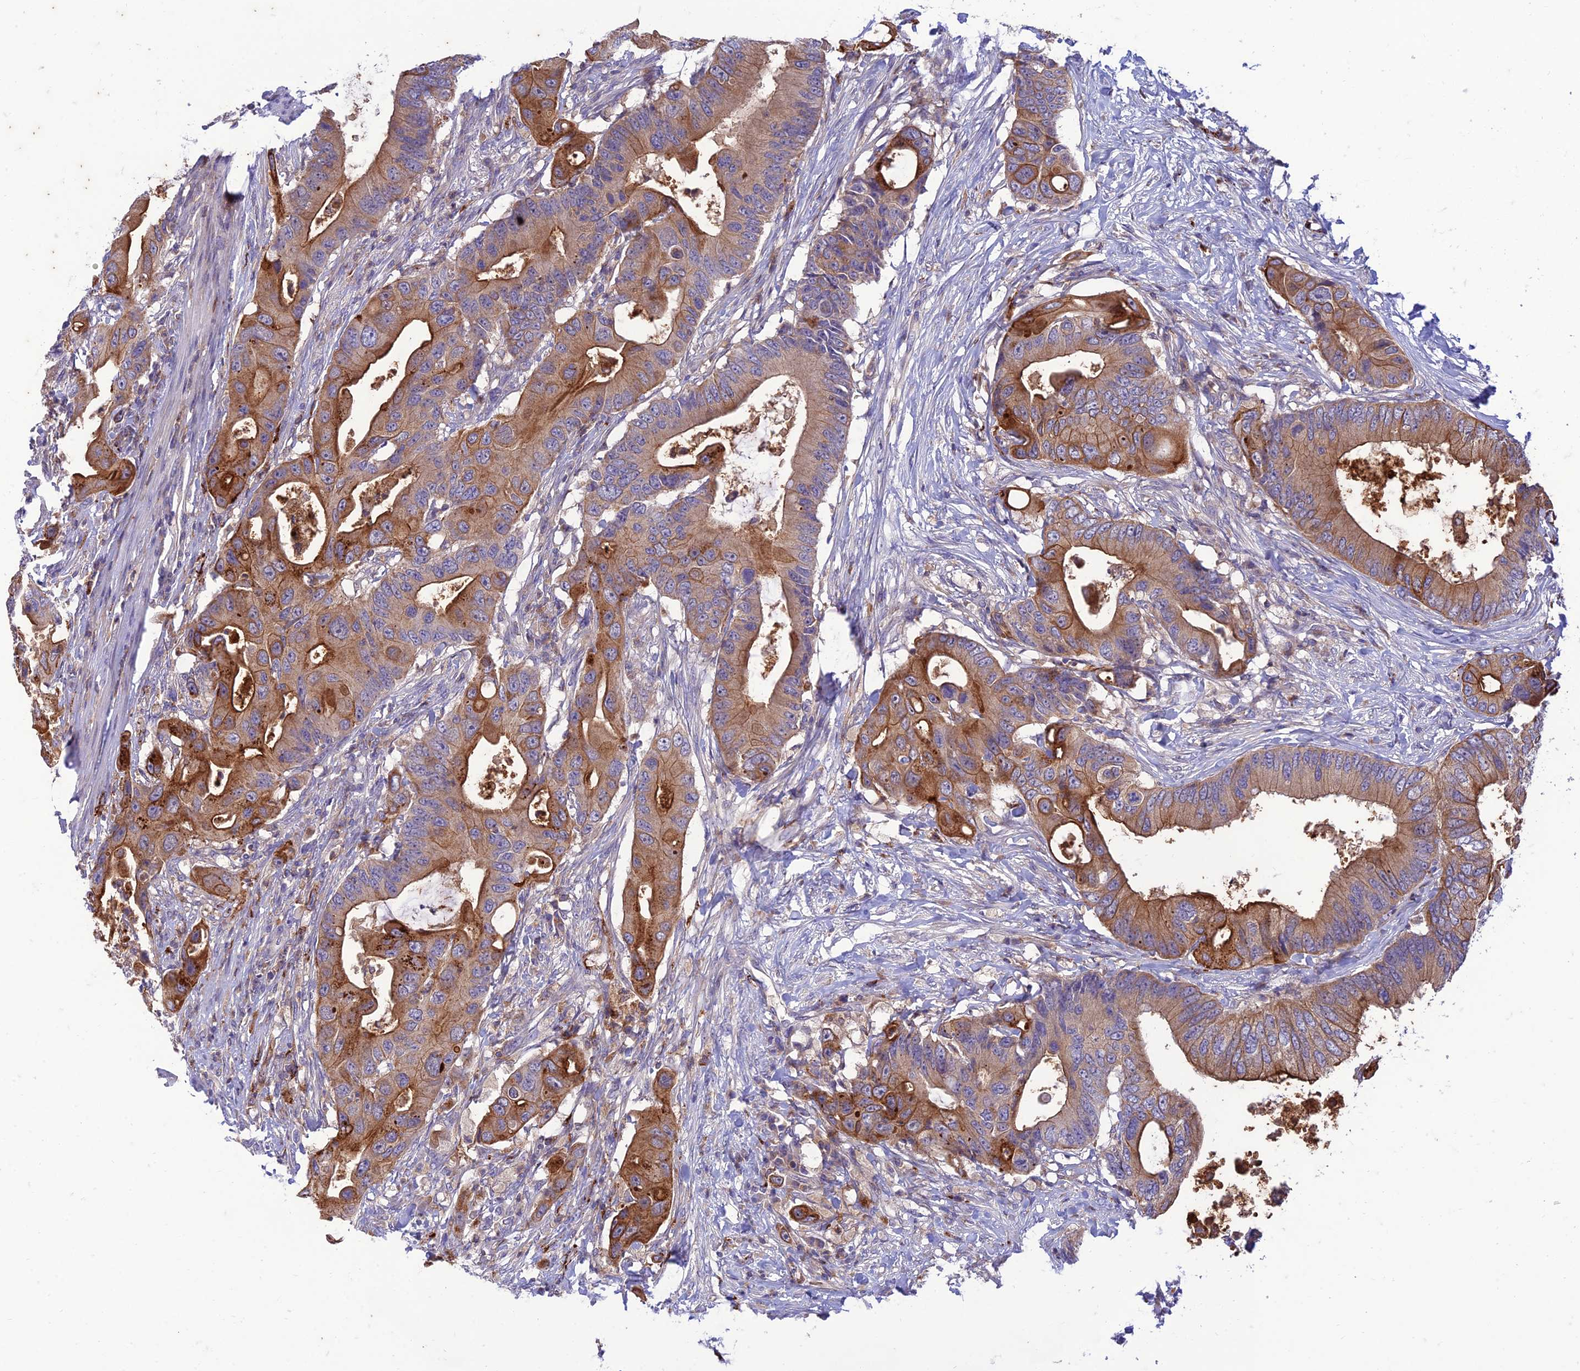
{"staining": {"intensity": "strong", "quantity": "25%-75%", "location": "cytoplasmic/membranous"}, "tissue": "colorectal cancer", "cell_type": "Tumor cells", "image_type": "cancer", "snomed": [{"axis": "morphology", "description": "Adenocarcinoma, NOS"}, {"axis": "topography", "description": "Colon"}], "caption": "Protein expression analysis of colorectal cancer reveals strong cytoplasmic/membranous expression in approximately 25%-75% of tumor cells.", "gene": "IRAK3", "patient": {"sex": "male", "age": 71}}